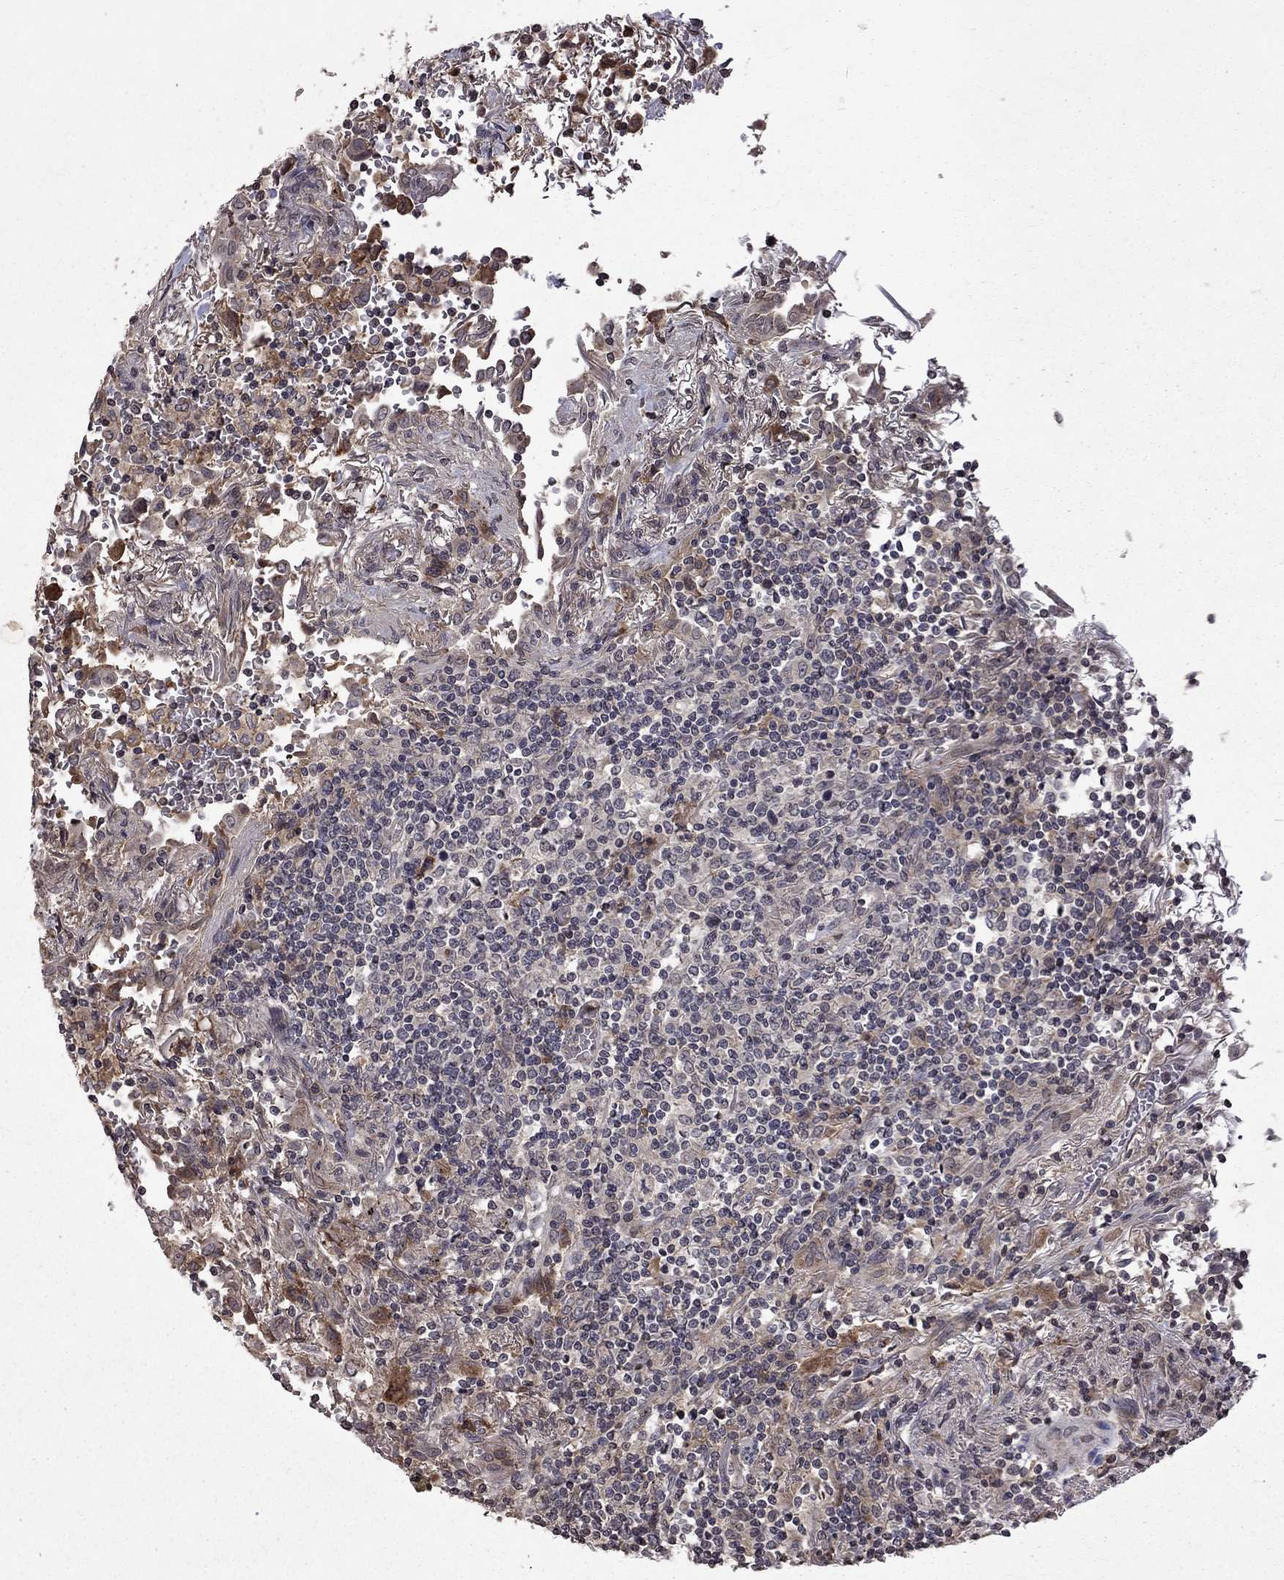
{"staining": {"intensity": "negative", "quantity": "none", "location": "none"}, "tissue": "lymphoma", "cell_type": "Tumor cells", "image_type": "cancer", "snomed": [{"axis": "morphology", "description": "Malignant lymphoma, non-Hodgkin's type, High grade"}, {"axis": "topography", "description": "Lung"}], "caption": "Immunohistochemistry micrograph of neoplastic tissue: human high-grade malignant lymphoma, non-Hodgkin's type stained with DAB (3,3'-diaminobenzidine) displays no significant protein staining in tumor cells.", "gene": "NLGN1", "patient": {"sex": "male", "age": 79}}